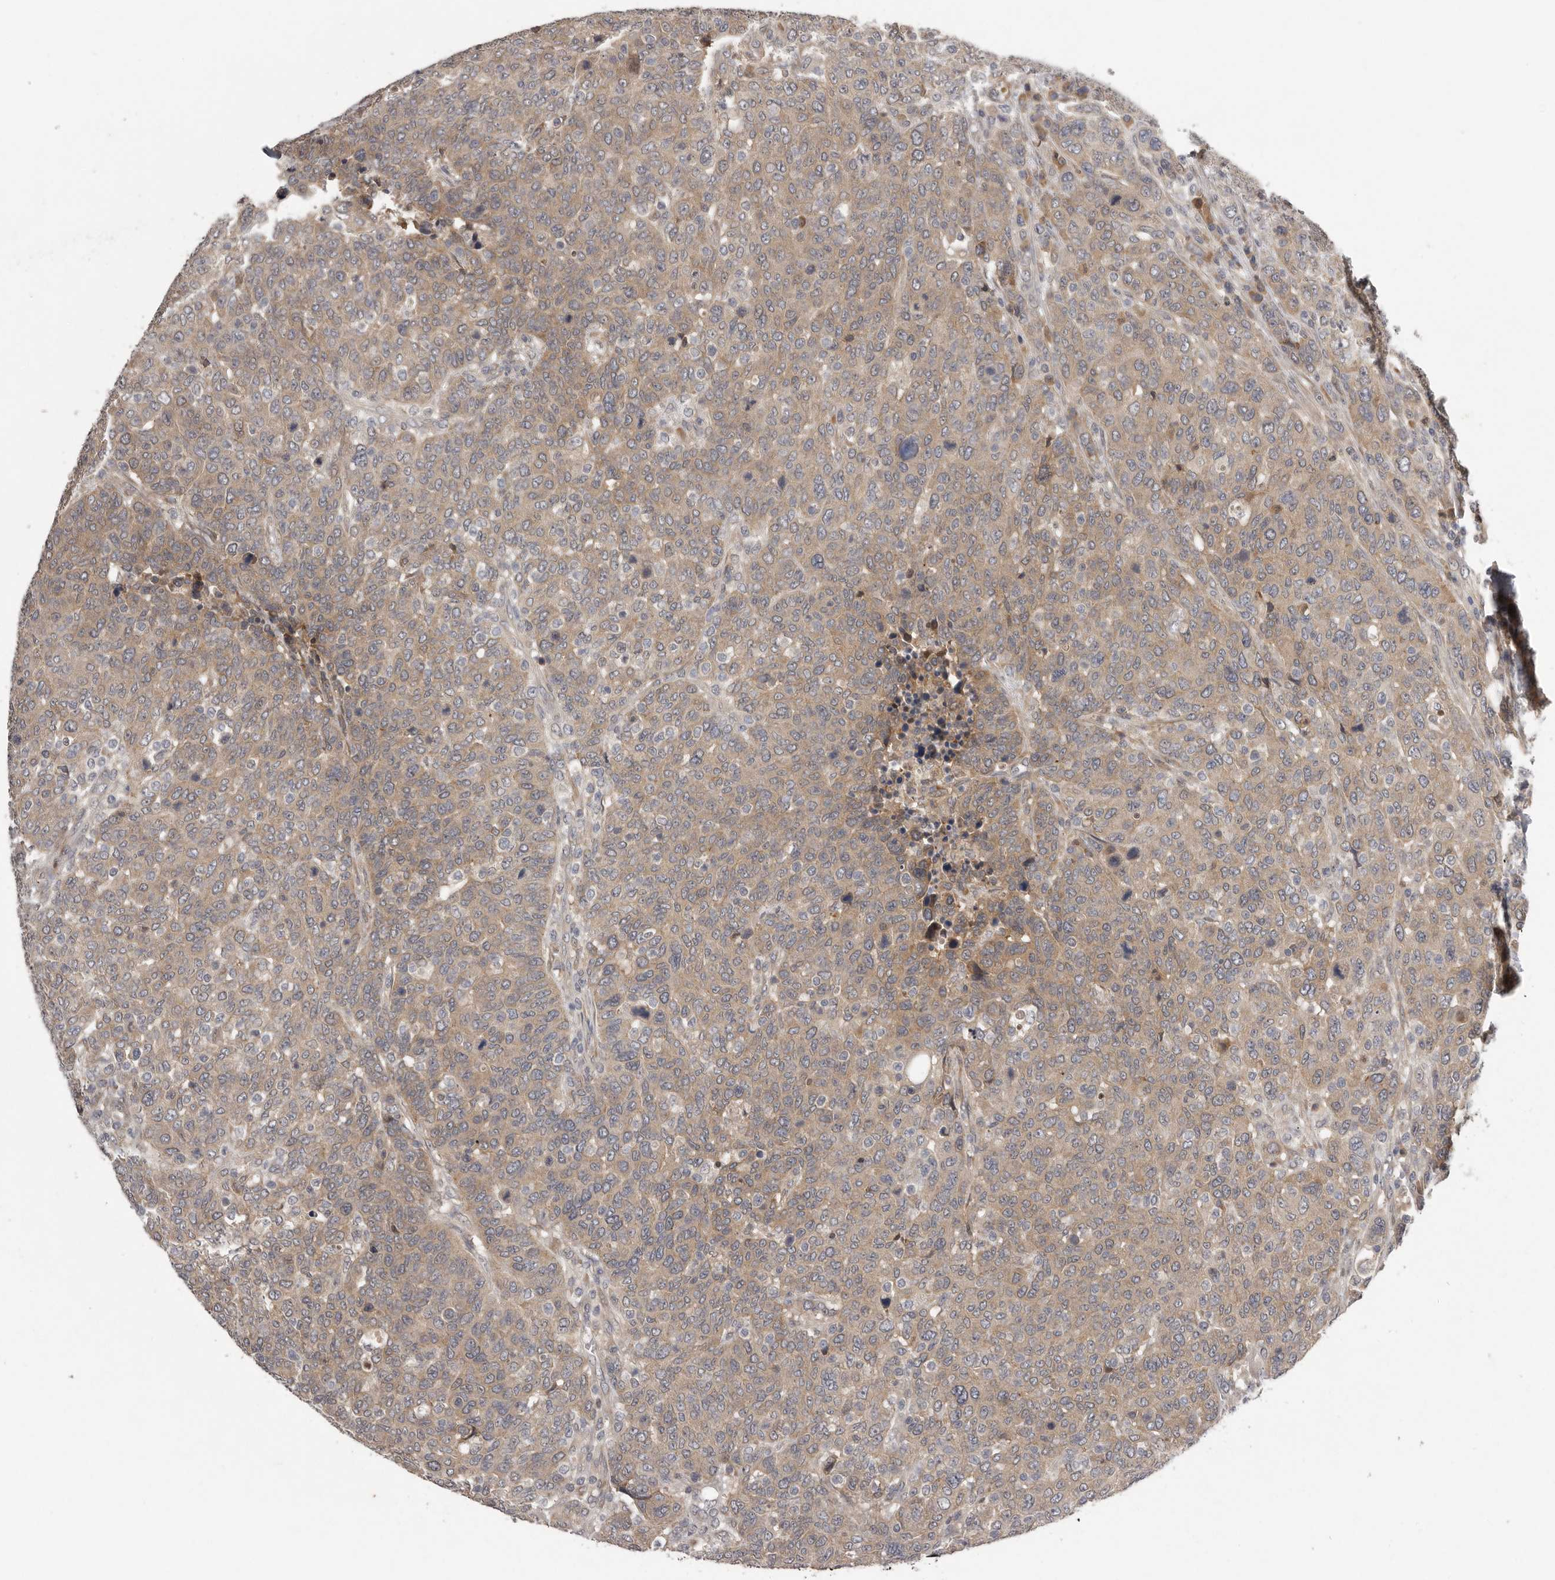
{"staining": {"intensity": "weak", "quantity": ">75%", "location": "cytoplasmic/membranous"}, "tissue": "breast cancer", "cell_type": "Tumor cells", "image_type": "cancer", "snomed": [{"axis": "morphology", "description": "Duct carcinoma"}, {"axis": "topography", "description": "Breast"}], "caption": "The histopathology image exhibits a brown stain indicating the presence of a protein in the cytoplasmic/membranous of tumor cells in breast cancer (intraductal carcinoma). (Brightfield microscopy of DAB IHC at high magnification).", "gene": "RALGPS2", "patient": {"sex": "female", "age": 37}}